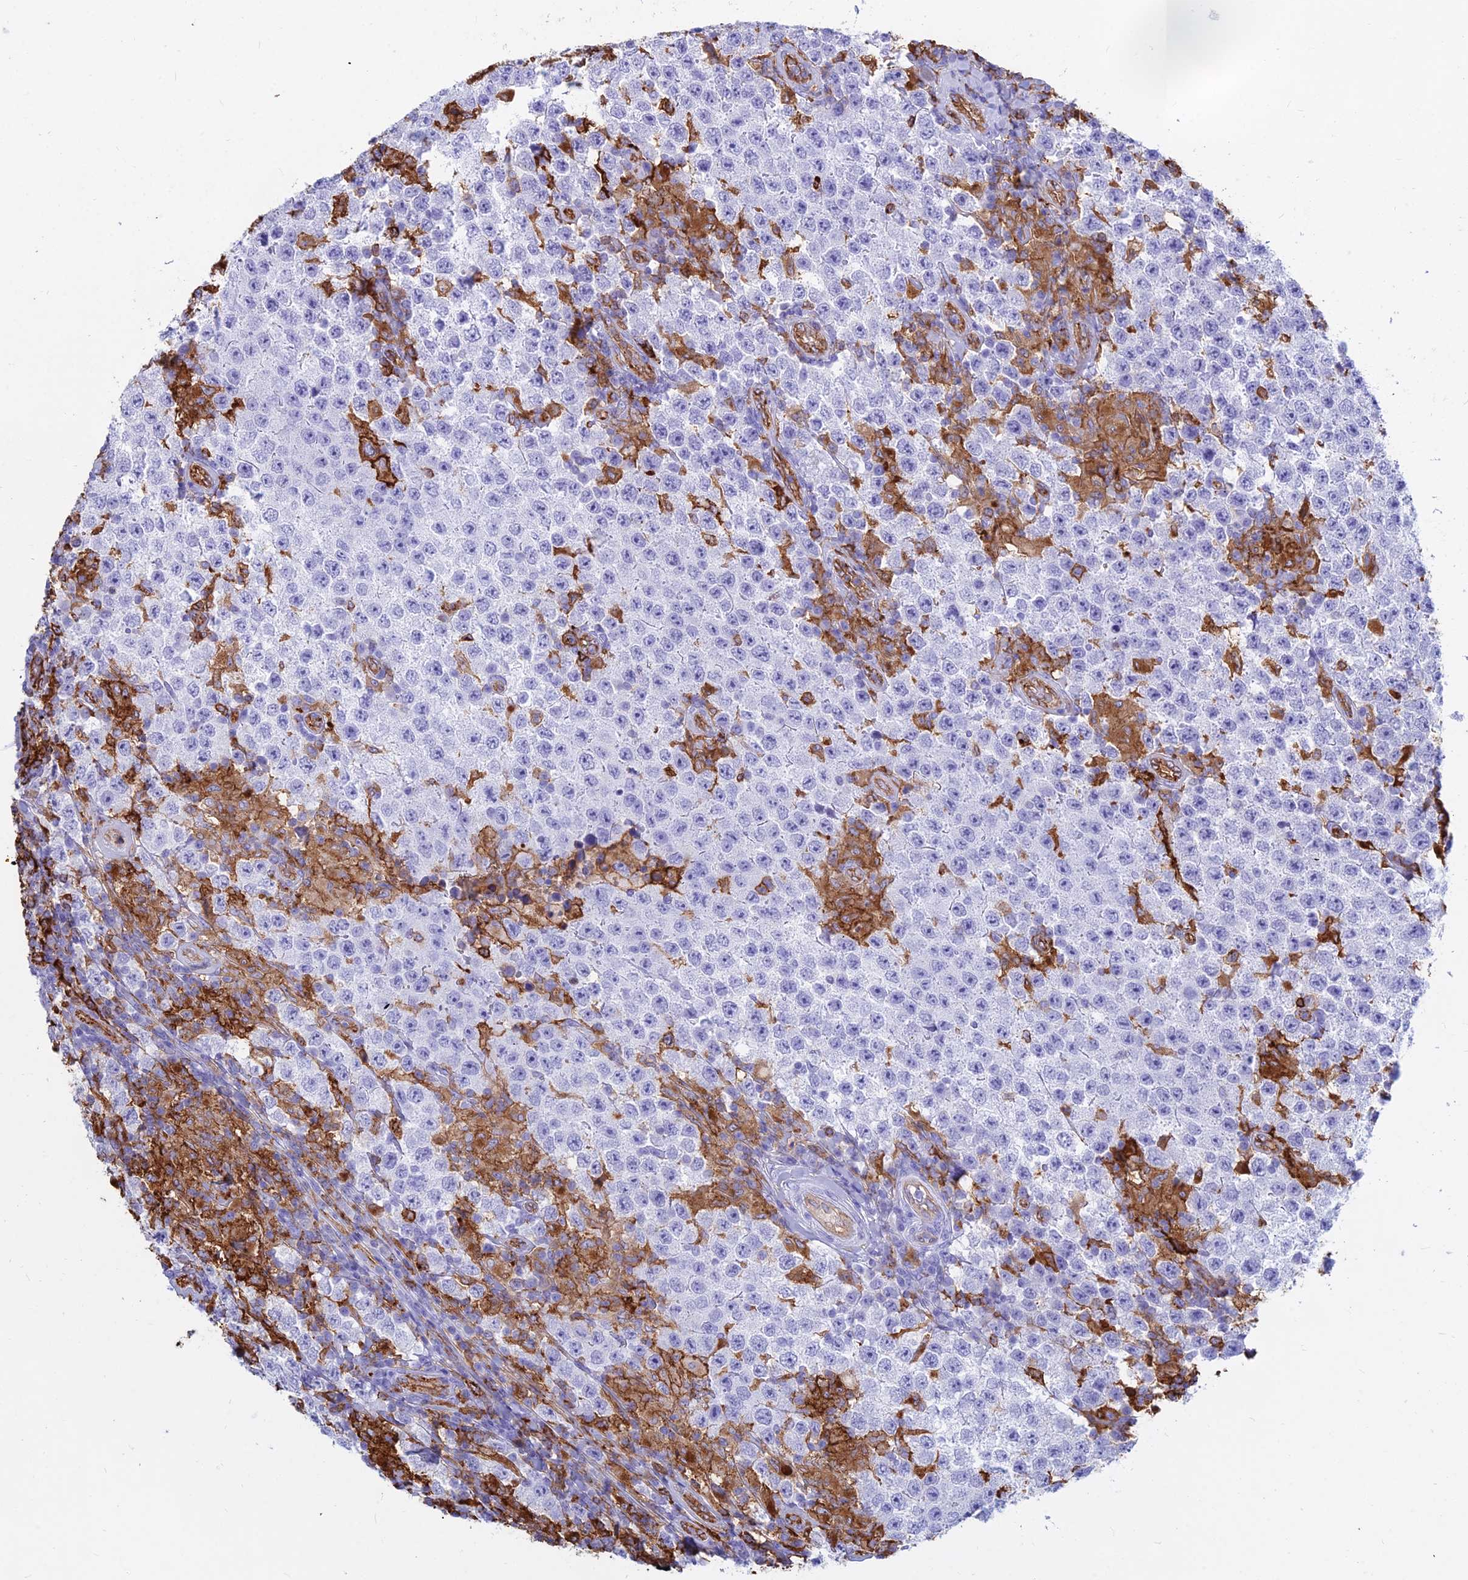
{"staining": {"intensity": "negative", "quantity": "none", "location": "none"}, "tissue": "testis cancer", "cell_type": "Tumor cells", "image_type": "cancer", "snomed": [{"axis": "morphology", "description": "Normal tissue, NOS"}, {"axis": "morphology", "description": "Urothelial carcinoma, High grade"}, {"axis": "morphology", "description": "Seminoma, NOS"}, {"axis": "morphology", "description": "Carcinoma, Embryonal, NOS"}, {"axis": "topography", "description": "Urinary bladder"}, {"axis": "topography", "description": "Testis"}], "caption": "IHC photomicrograph of testis urothelial carcinoma (high-grade) stained for a protein (brown), which displays no positivity in tumor cells. The staining was performed using DAB (3,3'-diaminobenzidine) to visualize the protein expression in brown, while the nuclei were stained in blue with hematoxylin (Magnification: 20x).", "gene": "HLA-DRB1", "patient": {"sex": "male", "age": 41}}